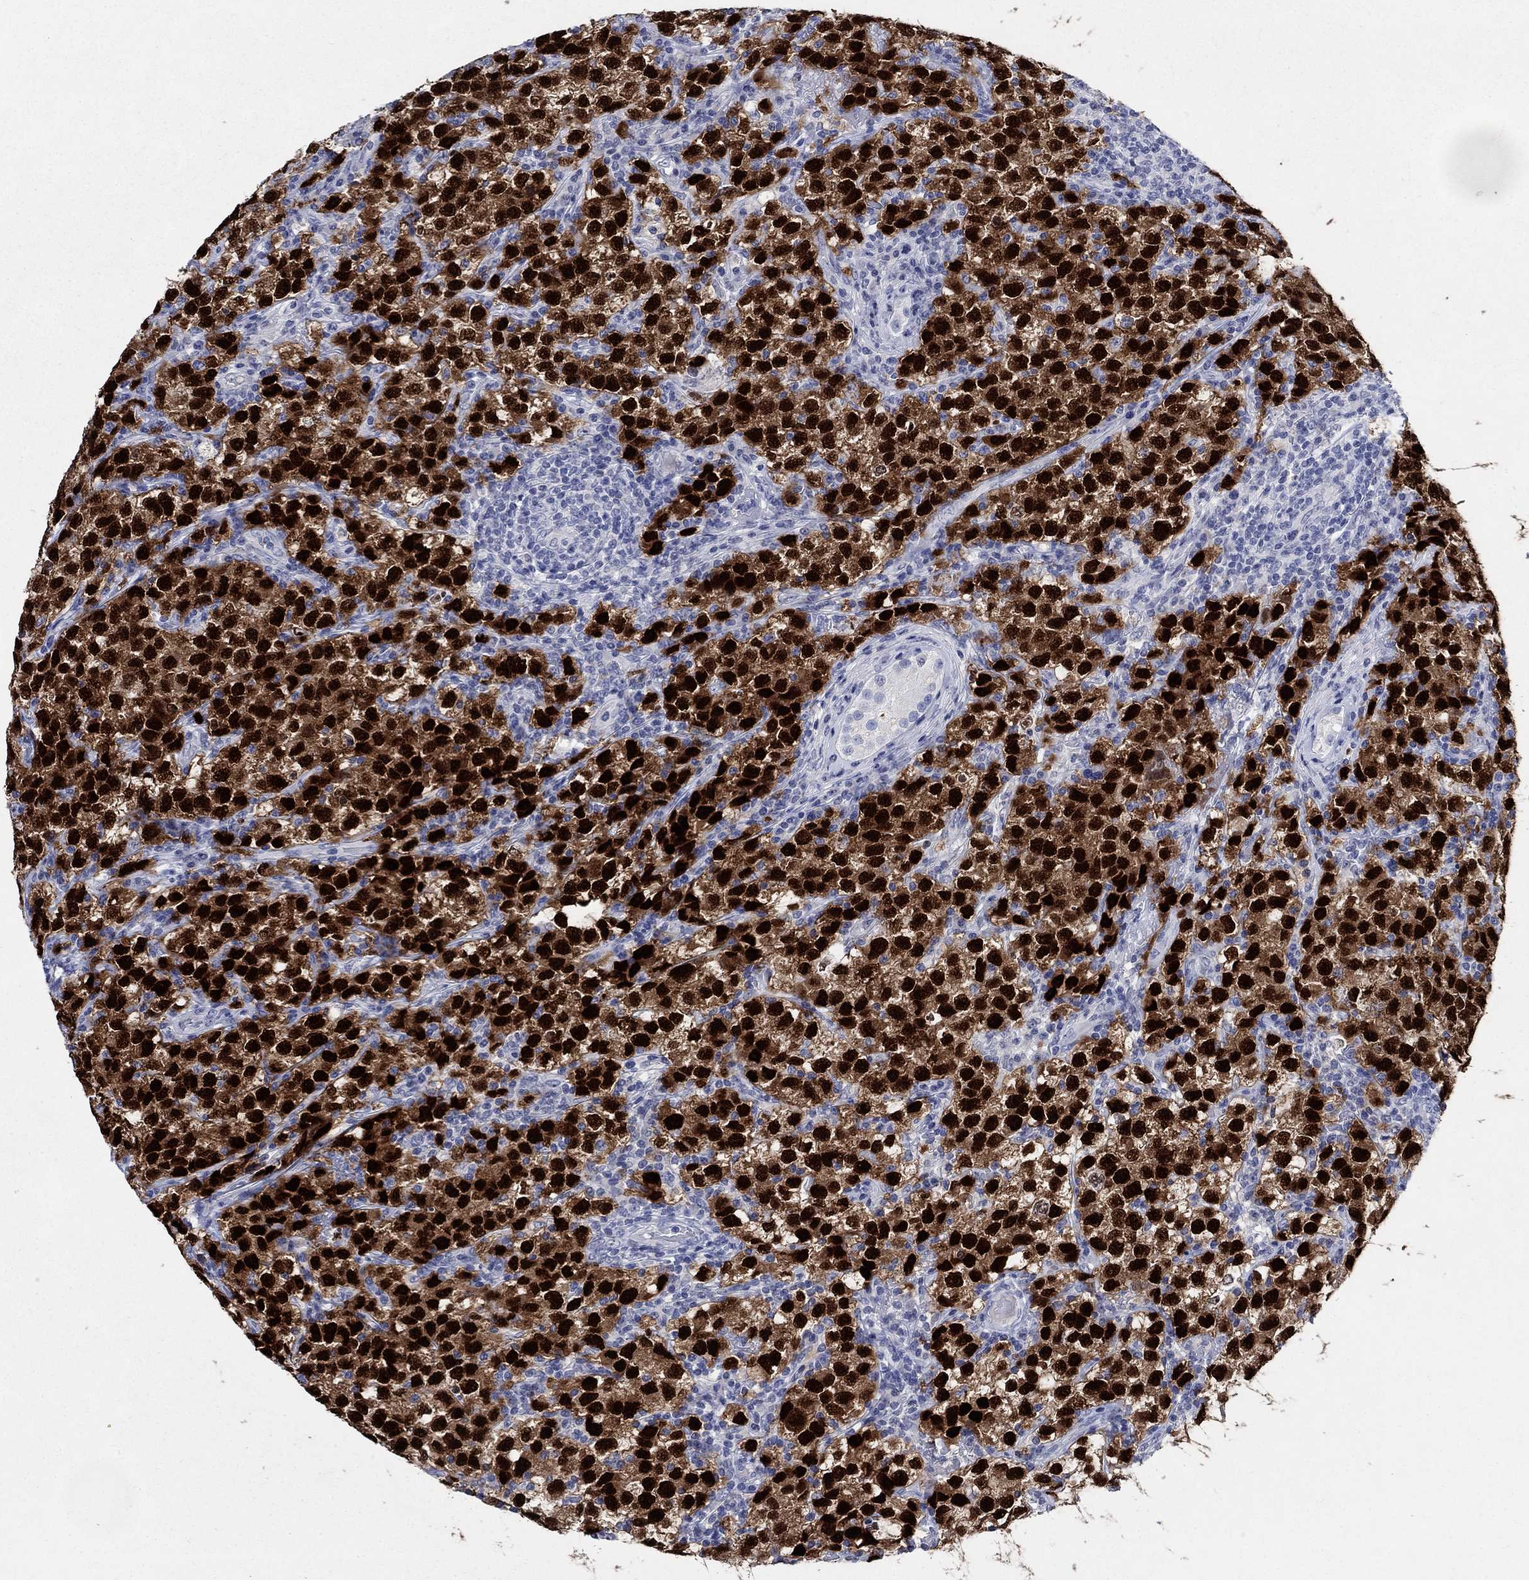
{"staining": {"intensity": "strong", "quantity": ">75%", "location": "cytoplasmic/membranous,nuclear"}, "tissue": "testis cancer", "cell_type": "Tumor cells", "image_type": "cancer", "snomed": [{"axis": "morphology", "description": "Seminoma, NOS"}, {"axis": "topography", "description": "Testis"}], "caption": "Protein analysis of testis cancer (seminoma) tissue displays strong cytoplasmic/membranous and nuclear positivity in about >75% of tumor cells. (DAB (3,3'-diaminobenzidine) IHC, brown staining for protein, blue staining for nuclei).", "gene": "POU5F1", "patient": {"sex": "male", "age": 22}}